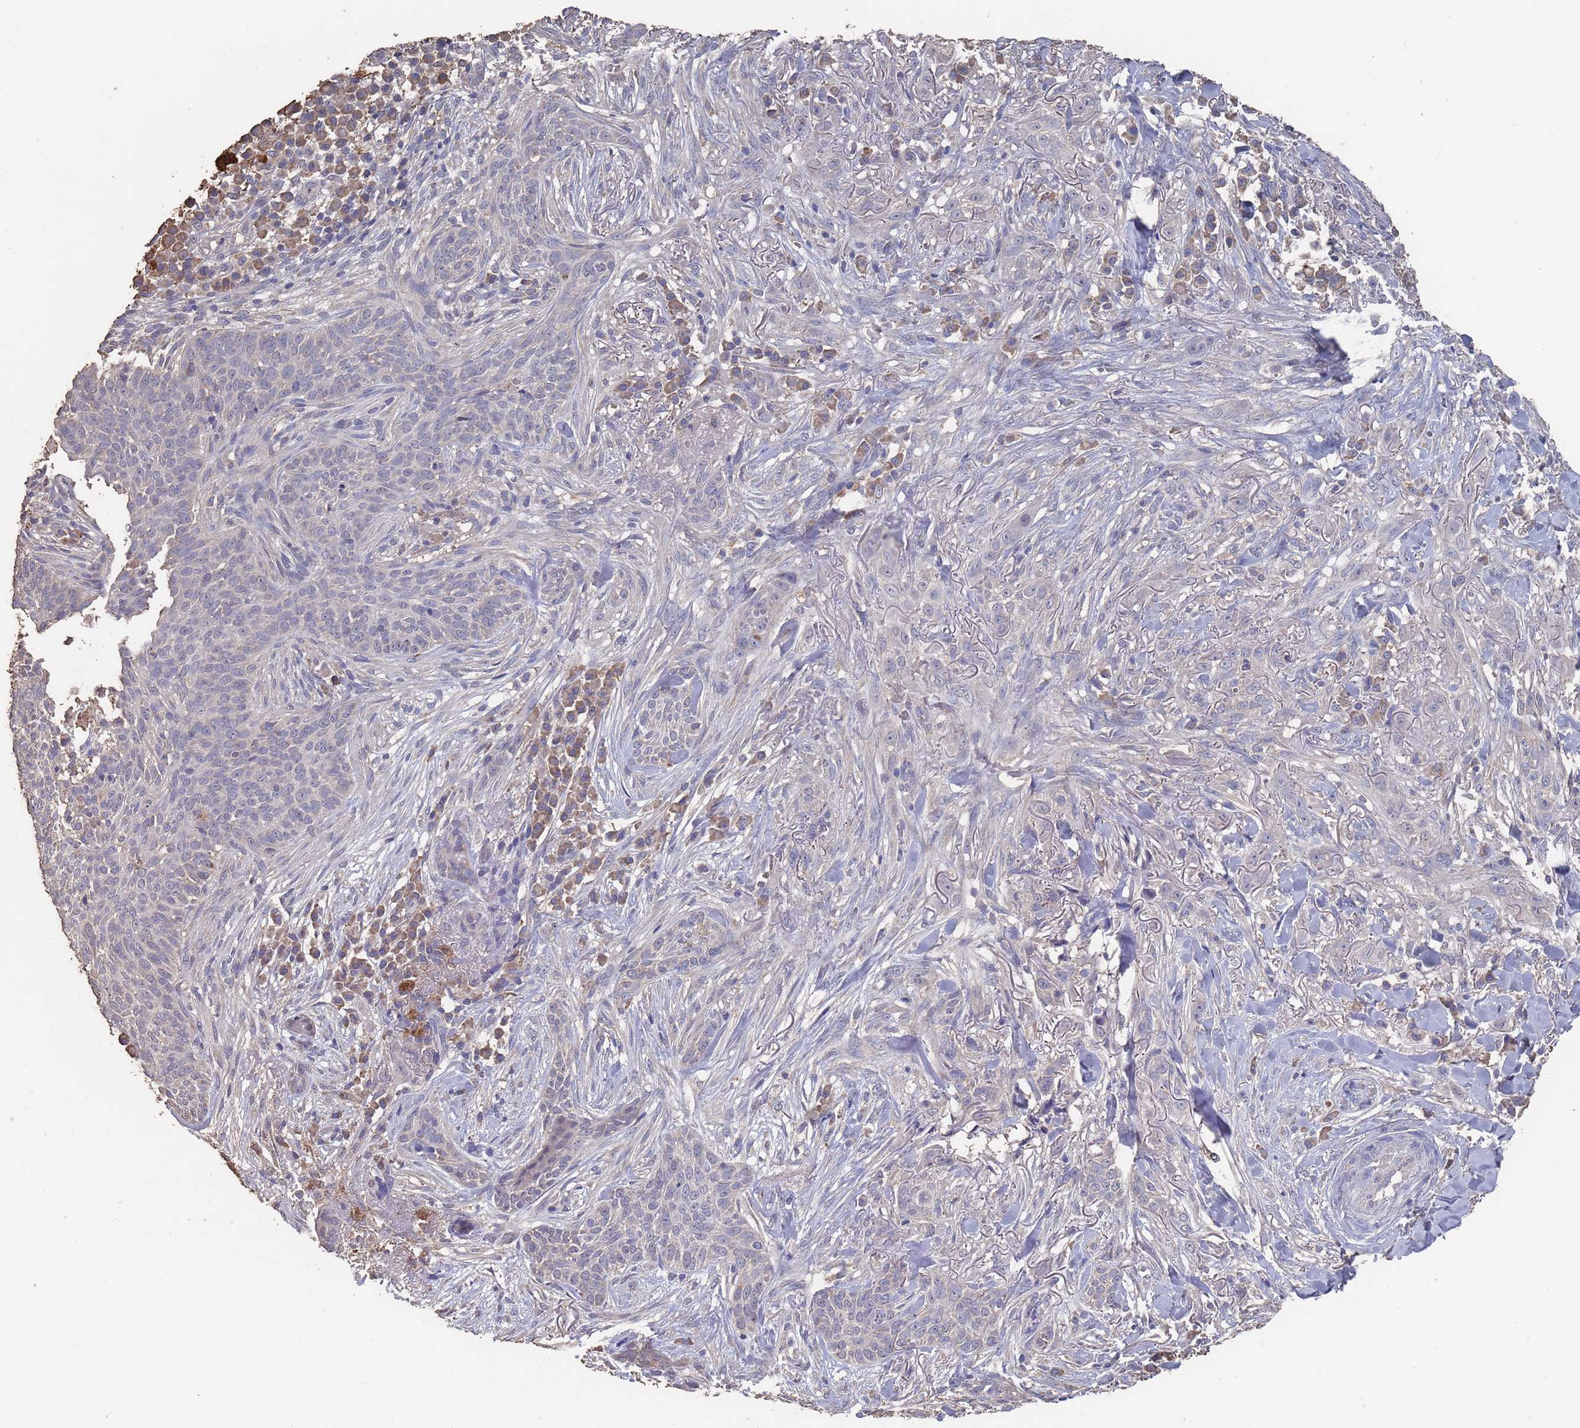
{"staining": {"intensity": "negative", "quantity": "none", "location": "none"}, "tissue": "skin cancer", "cell_type": "Tumor cells", "image_type": "cancer", "snomed": [{"axis": "morphology", "description": "Basal cell carcinoma"}, {"axis": "topography", "description": "Skin"}], "caption": "This is an immunohistochemistry (IHC) micrograph of skin cancer (basal cell carcinoma). There is no positivity in tumor cells.", "gene": "BTBD18", "patient": {"sex": "male", "age": 72}}